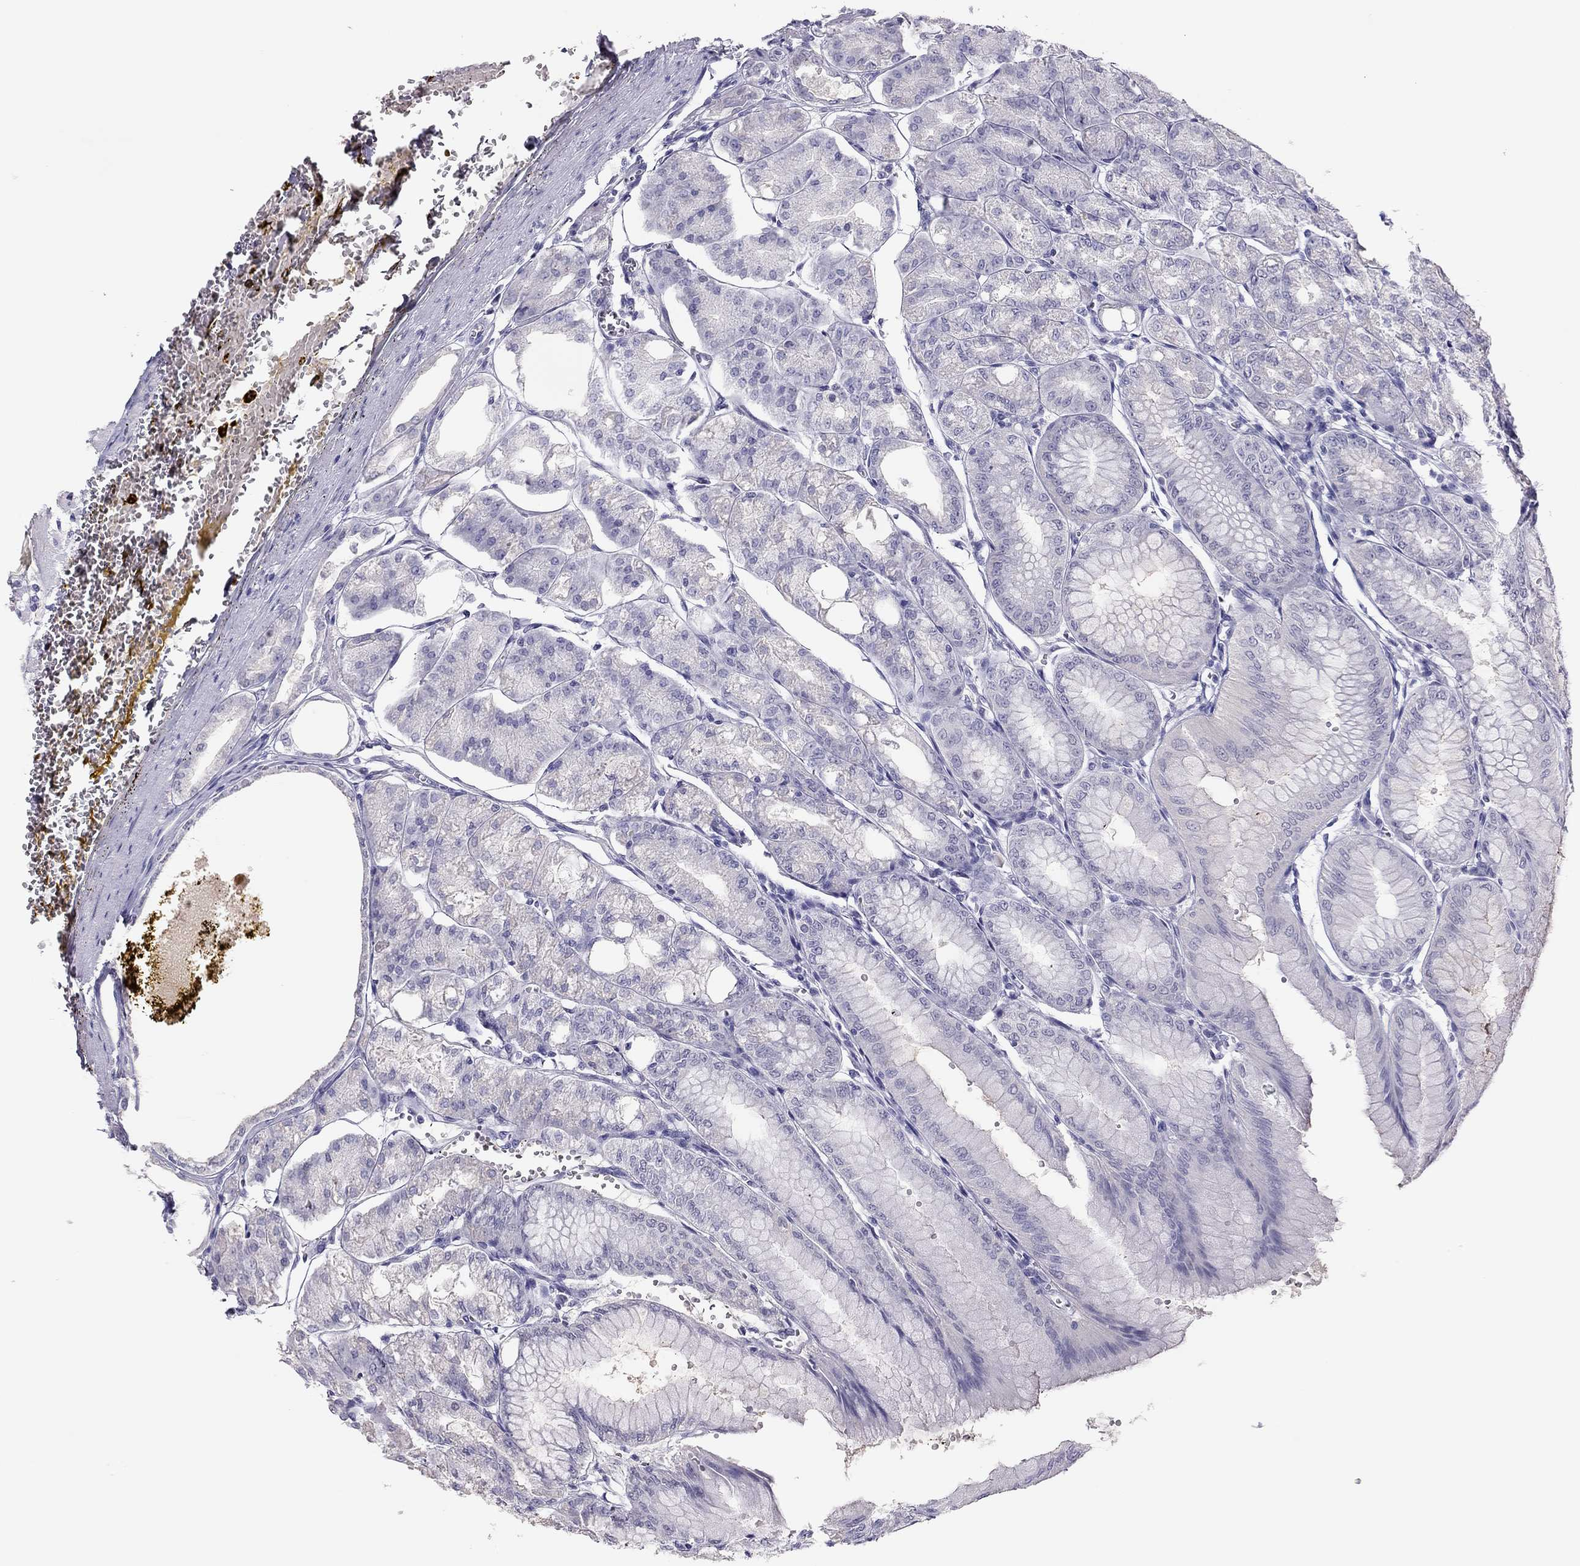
{"staining": {"intensity": "negative", "quantity": "none", "location": "none"}, "tissue": "stomach", "cell_type": "Glandular cells", "image_type": "normal", "snomed": [{"axis": "morphology", "description": "Normal tissue, NOS"}, {"axis": "topography", "description": "Stomach, lower"}], "caption": "Glandular cells are negative for protein expression in benign human stomach. The staining is performed using DAB brown chromogen with nuclei counter-stained in using hematoxylin.", "gene": "PHOX2A", "patient": {"sex": "male", "age": 71}}